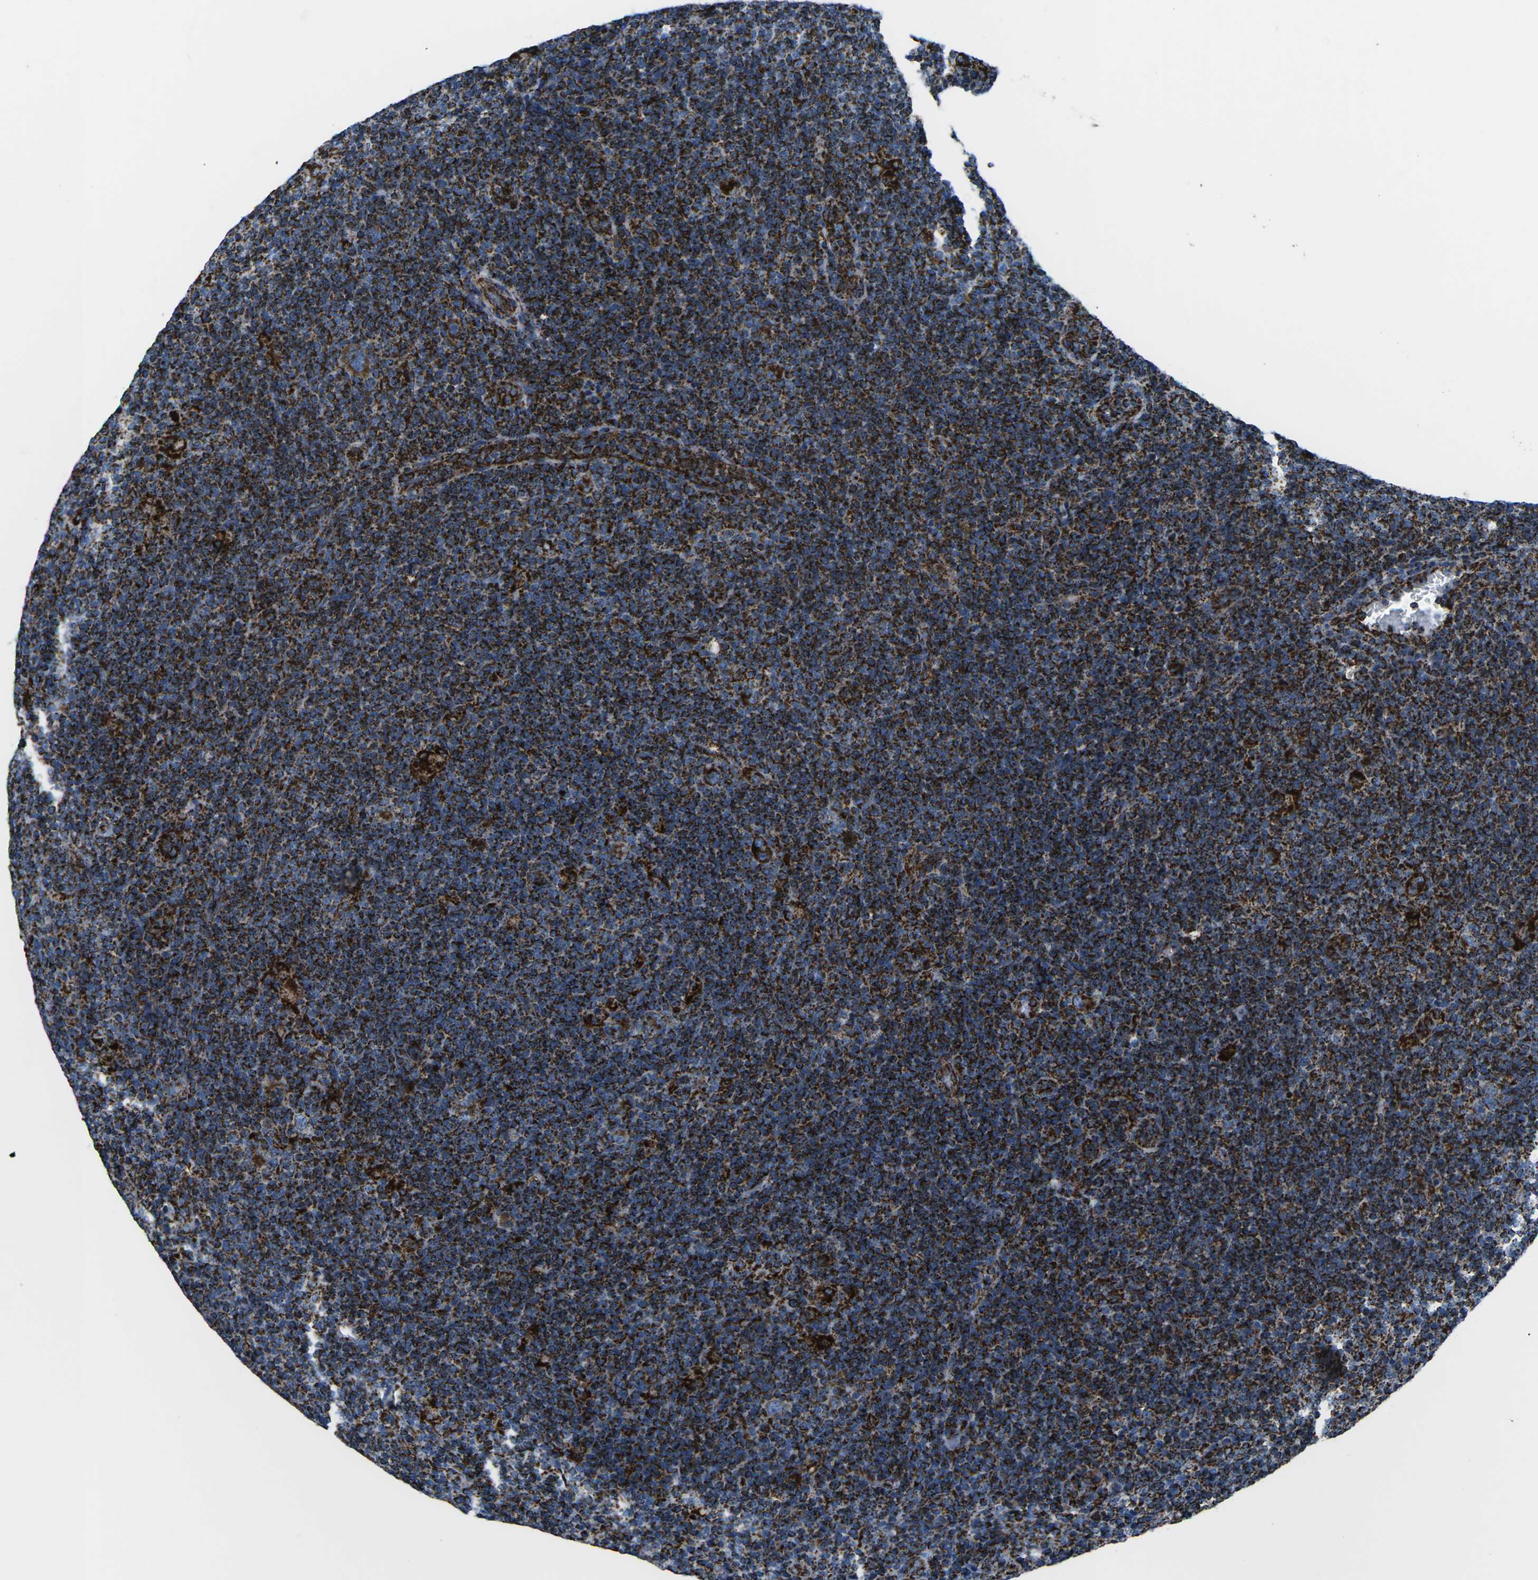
{"staining": {"intensity": "strong", "quantity": "25%-75%", "location": "cytoplasmic/membranous"}, "tissue": "lymphoma", "cell_type": "Tumor cells", "image_type": "cancer", "snomed": [{"axis": "morphology", "description": "Hodgkin's disease, NOS"}, {"axis": "topography", "description": "Lymph node"}], "caption": "This image reveals immunohistochemistry (IHC) staining of human lymphoma, with high strong cytoplasmic/membranous positivity in approximately 25%-75% of tumor cells.", "gene": "MT-CO2", "patient": {"sex": "female", "age": 57}}